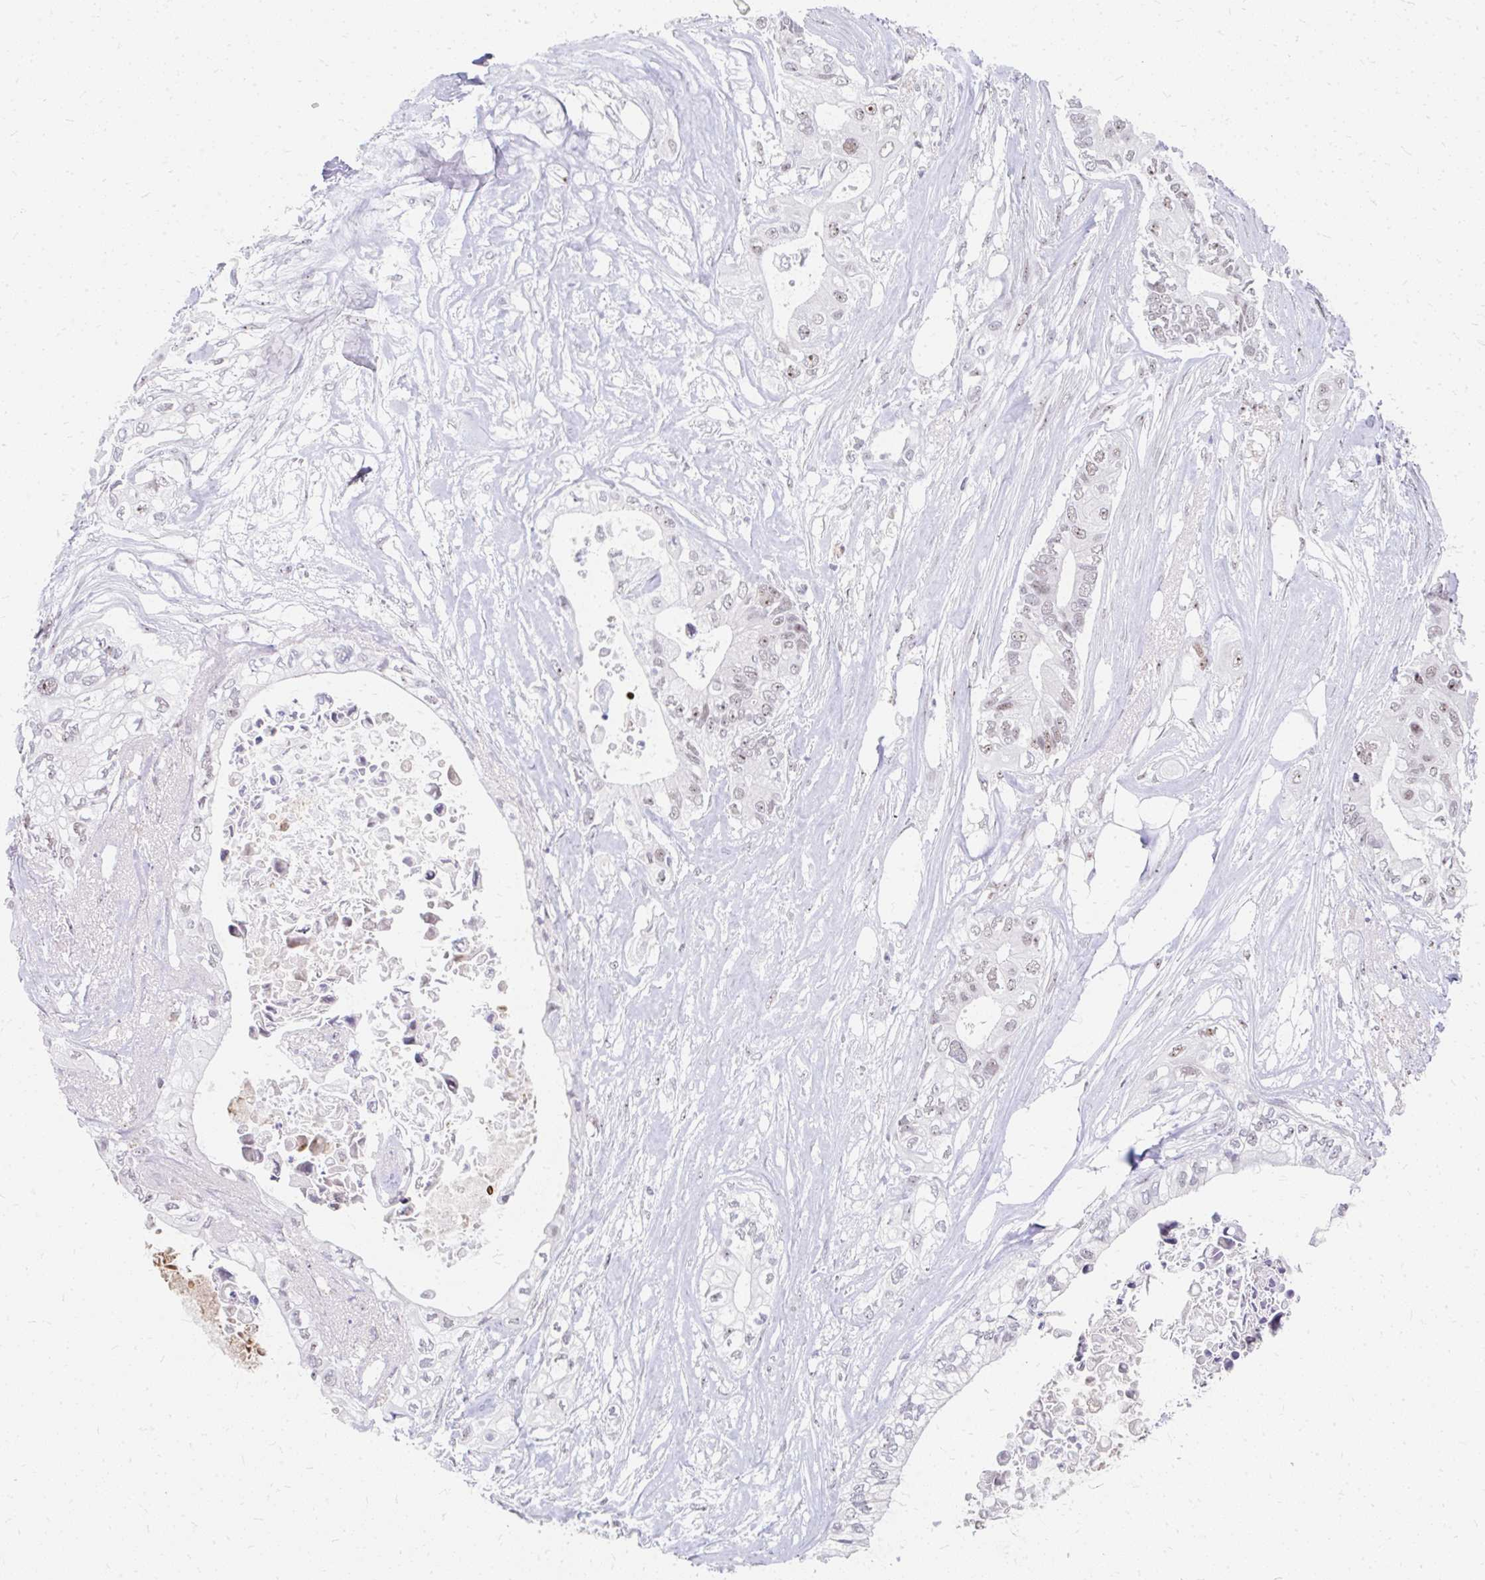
{"staining": {"intensity": "weak", "quantity": "<25%", "location": "nuclear"}, "tissue": "pancreatic cancer", "cell_type": "Tumor cells", "image_type": "cancer", "snomed": [{"axis": "morphology", "description": "Adenocarcinoma, NOS"}, {"axis": "topography", "description": "Pancreas"}], "caption": "Immunohistochemistry (IHC) of pancreatic cancer reveals no positivity in tumor cells.", "gene": "GTF2H1", "patient": {"sex": "female", "age": 63}}